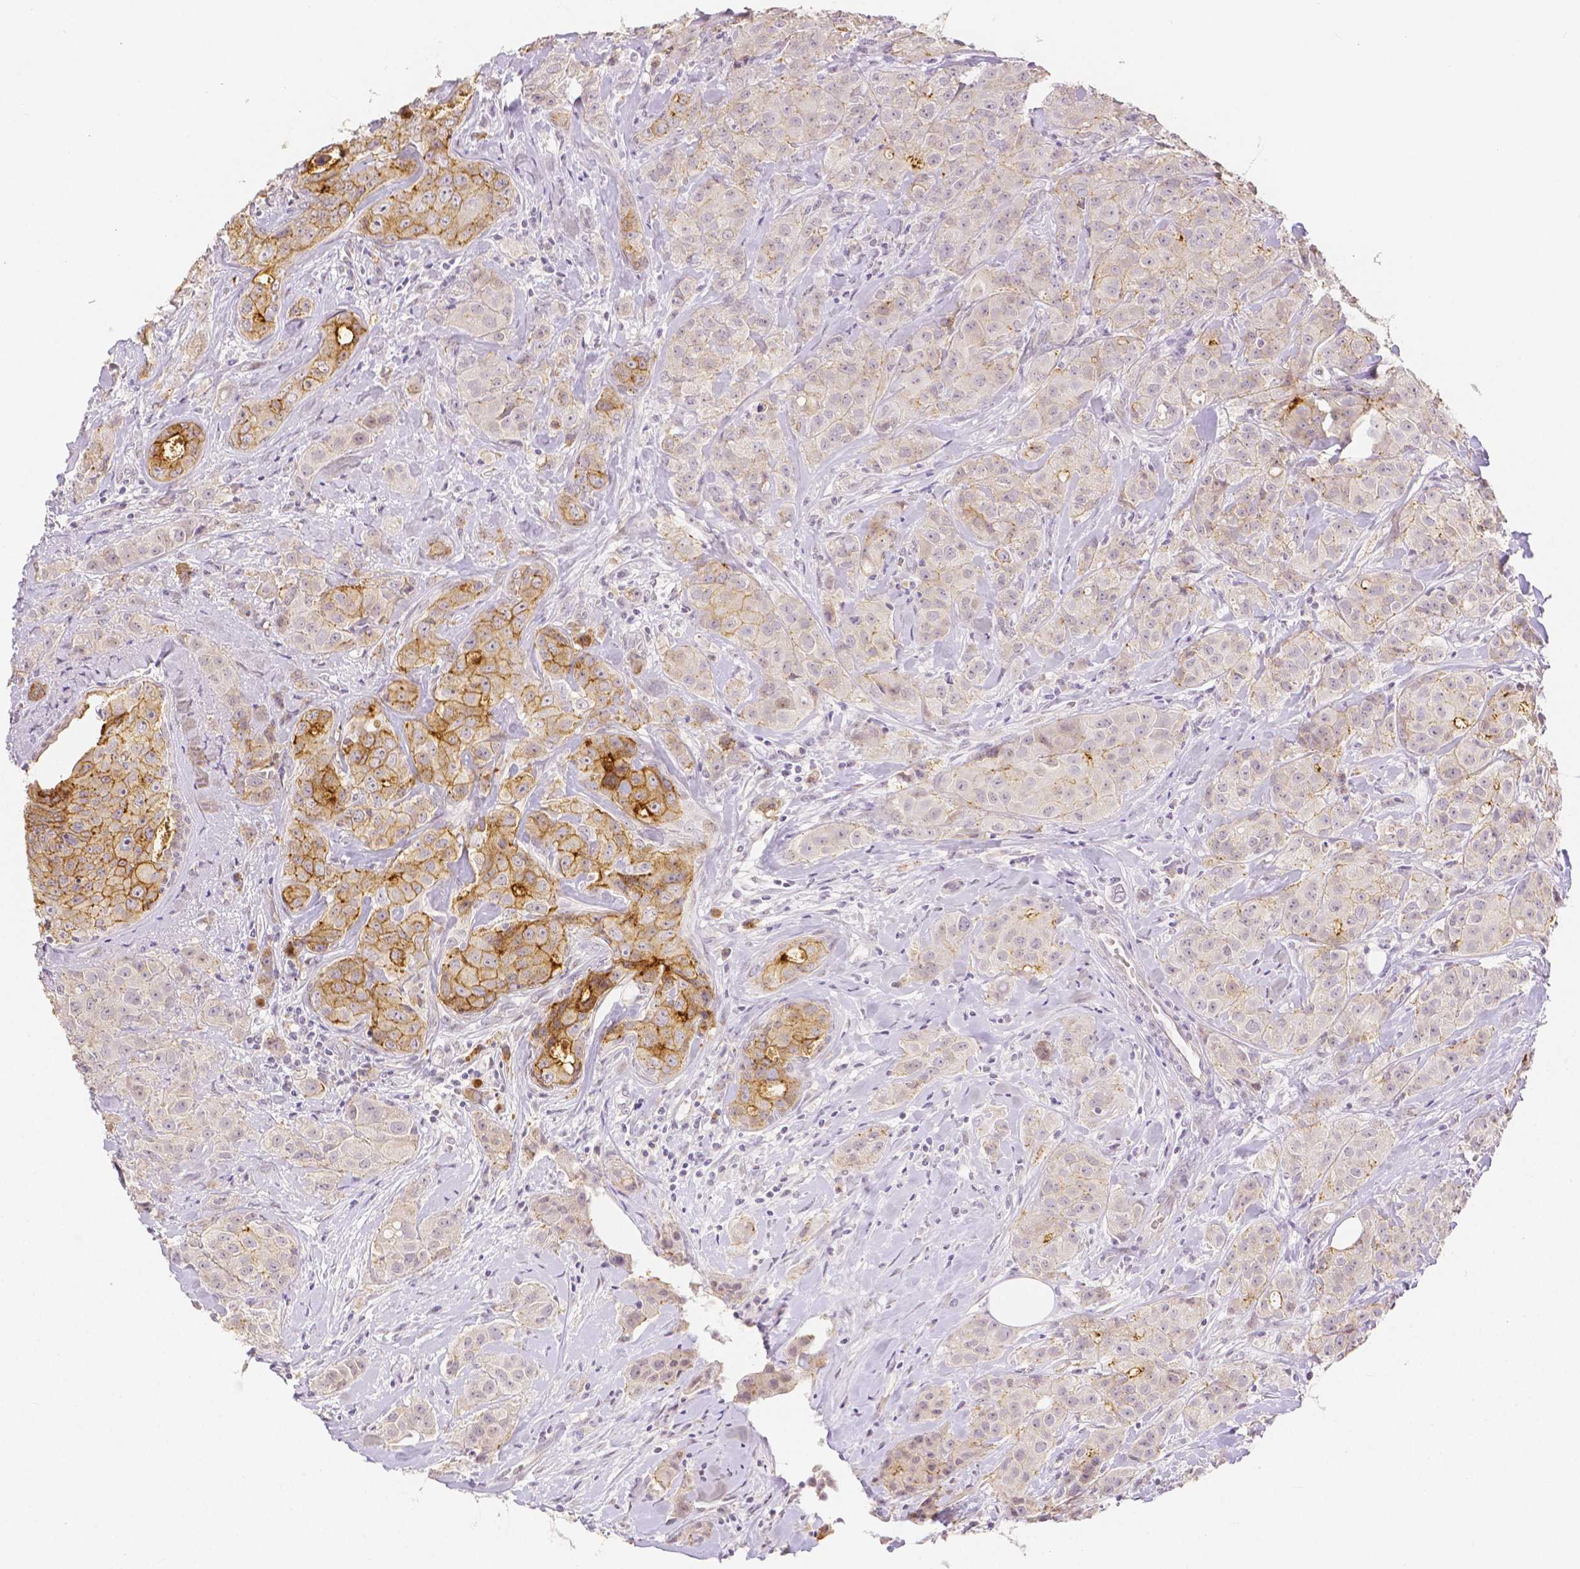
{"staining": {"intensity": "moderate", "quantity": "25%-75%", "location": "cytoplasmic/membranous"}, "tissue": "breast cancer", "cell_type": "Tumor cells", "image_type": "cancer", "snomed": [{"axis": "morphology", "description": "Duct carcinoma"}, {"axis": "topography", "description": "Breast"}], "caption": "Human intraductal carcinoma (breast) stained with a brown dye demonstrates moderate cytoplasmic/membranous positive positivity in about 25%-75% of tumor cells.", "gene": "OCLN", "patient": {"sex": "female", "age": 43}}